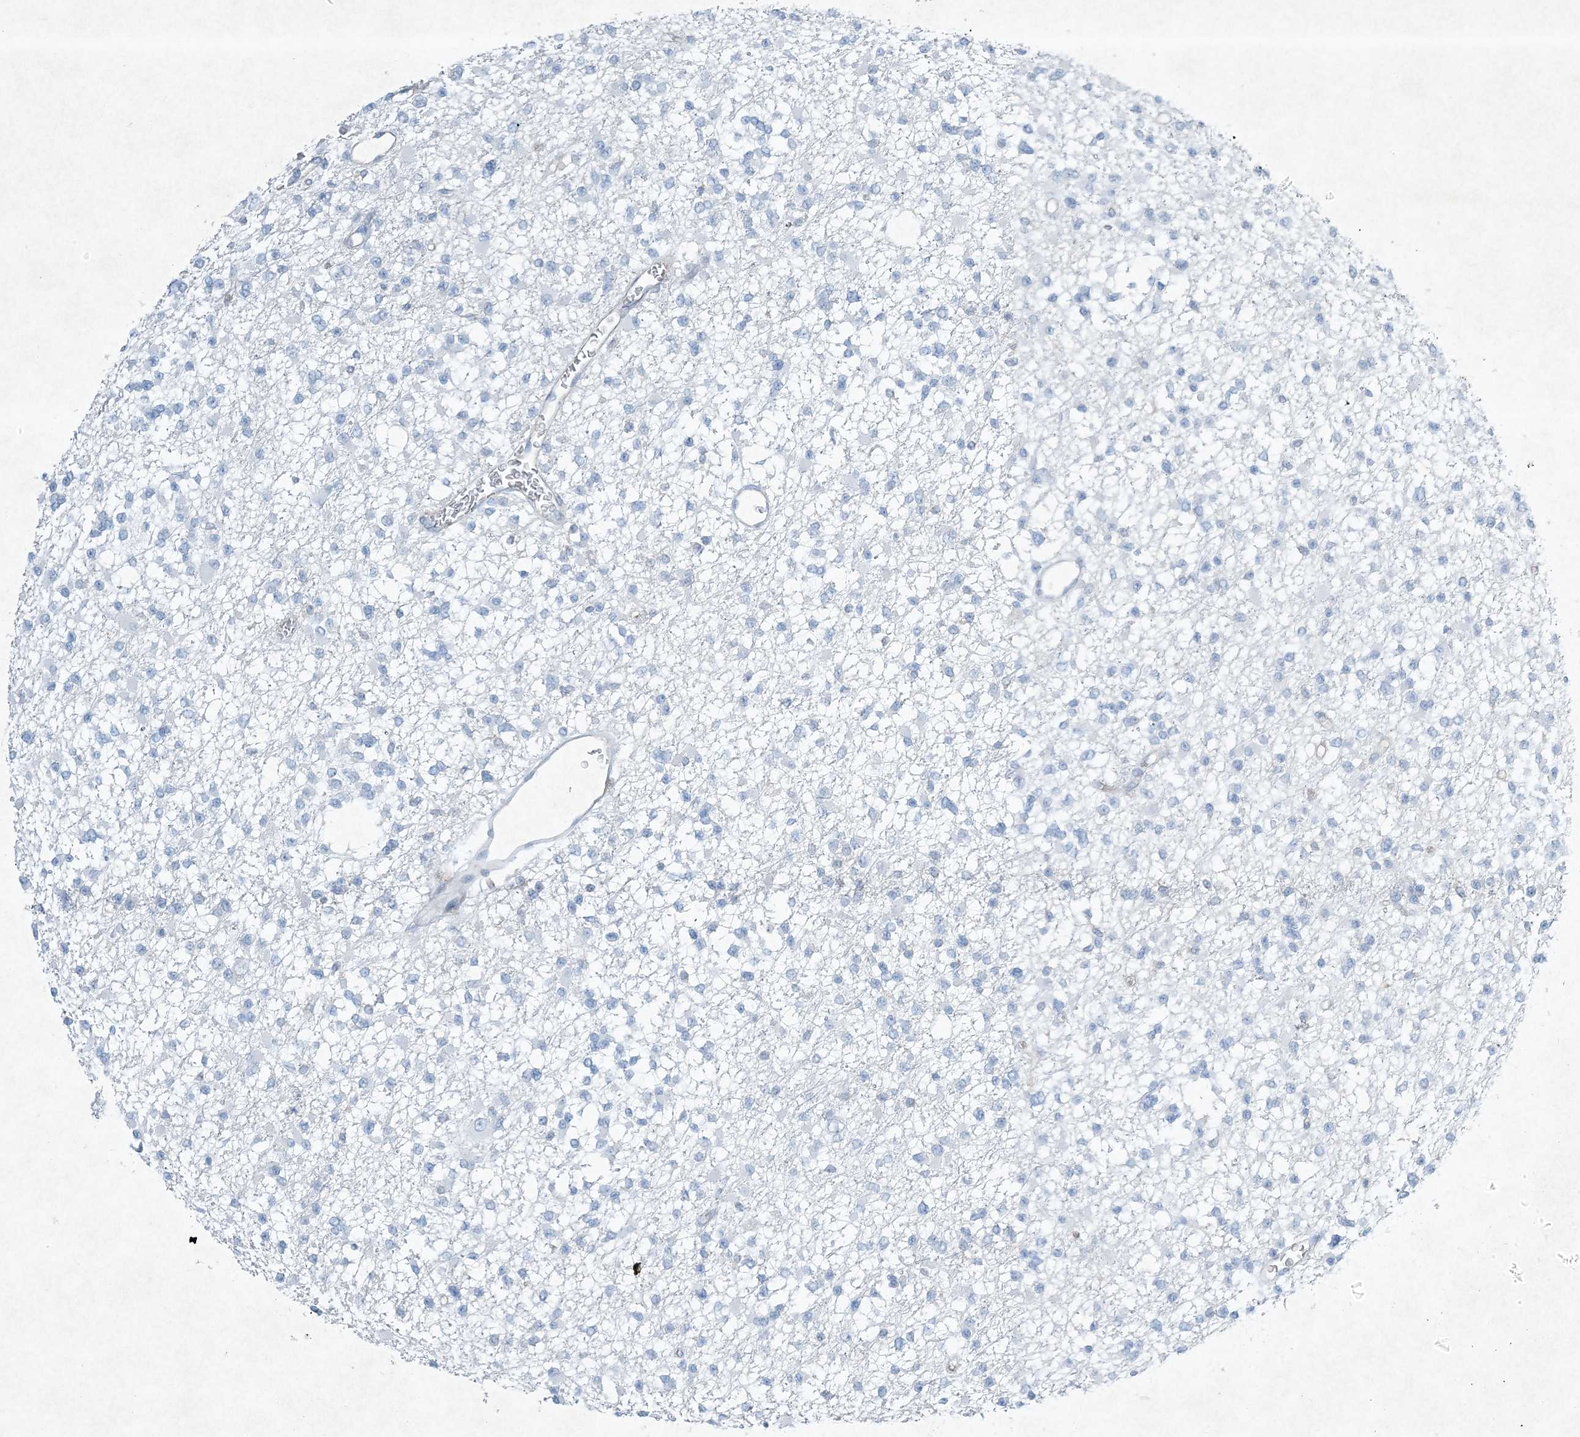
{"staining": {"intensity": "negative", "quantity": "none", "location": "none"}, "tissue": "glioma", "cell_type": "Tumor cells", "image_type": "cancer", "snomed": [{"axis": "morphology", "description": "Glioma, malignant, Low grade"}, {"axis": "topography", "description": "Brain"}], "caption": "A histopathology image of glioma stained for a protein shows no brown staining in tumor cells.", "gene": "PGM5", "patient": {"sex": "female", "age": 22}}